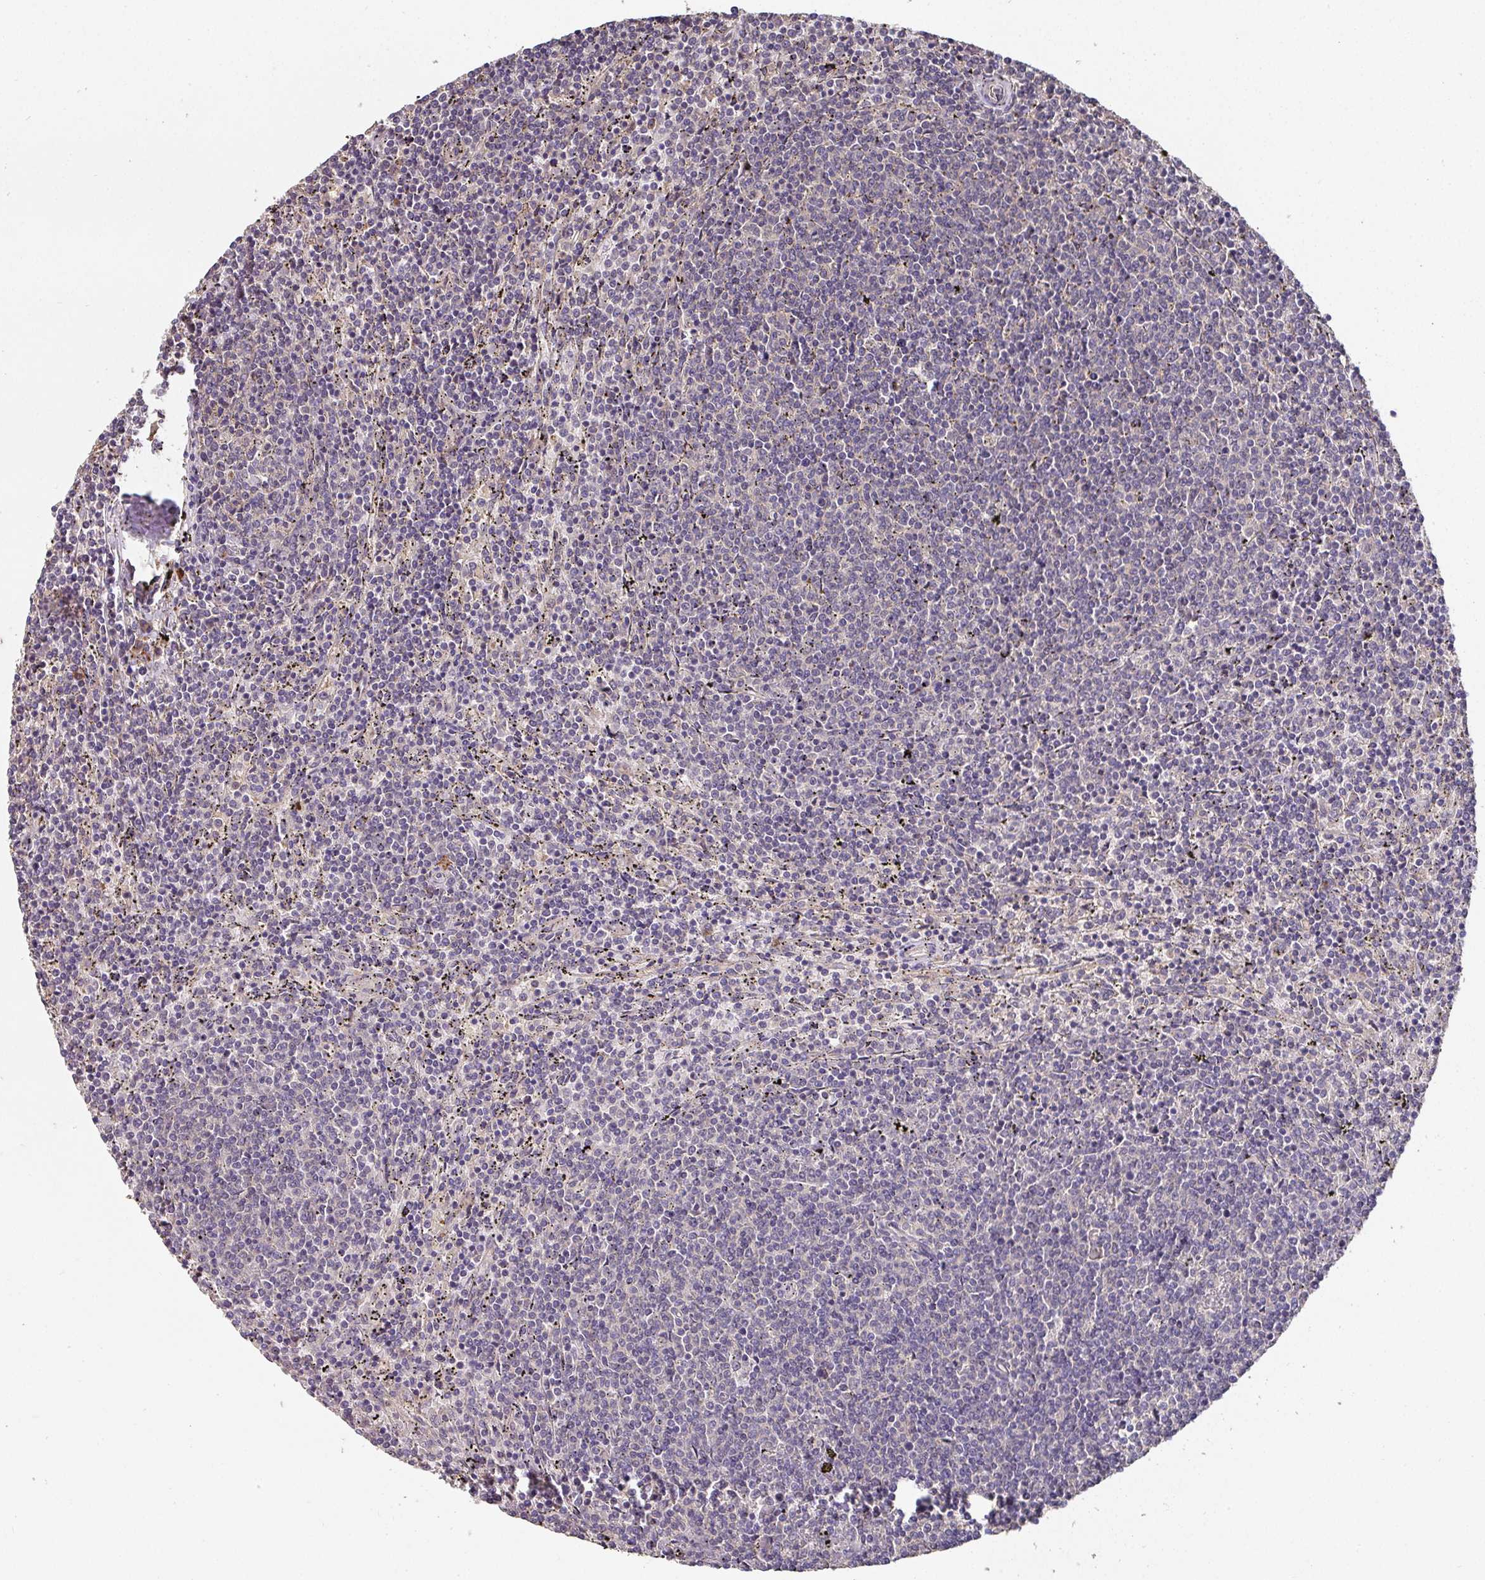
{"staining": {"intensity": "negative", "quantity": "none", "location": "none"}, "tissue": "lymphoma", "cell_type": "Tumor cells", "image_type": "cancer", "snomed": [{"axis": "morphology", "description": "Malignant lymphoma, non-Hodgkin's type, Low grade"}, {"axis": "topography", "description": "Spleen"}], "caption": "Tumor cells show no significant protein positivity in malignant lymphoma, non-Hodgkin's type (low-grade).", "gene": "ACVR2B", "patient": {"sex": "female", "age": 50}}